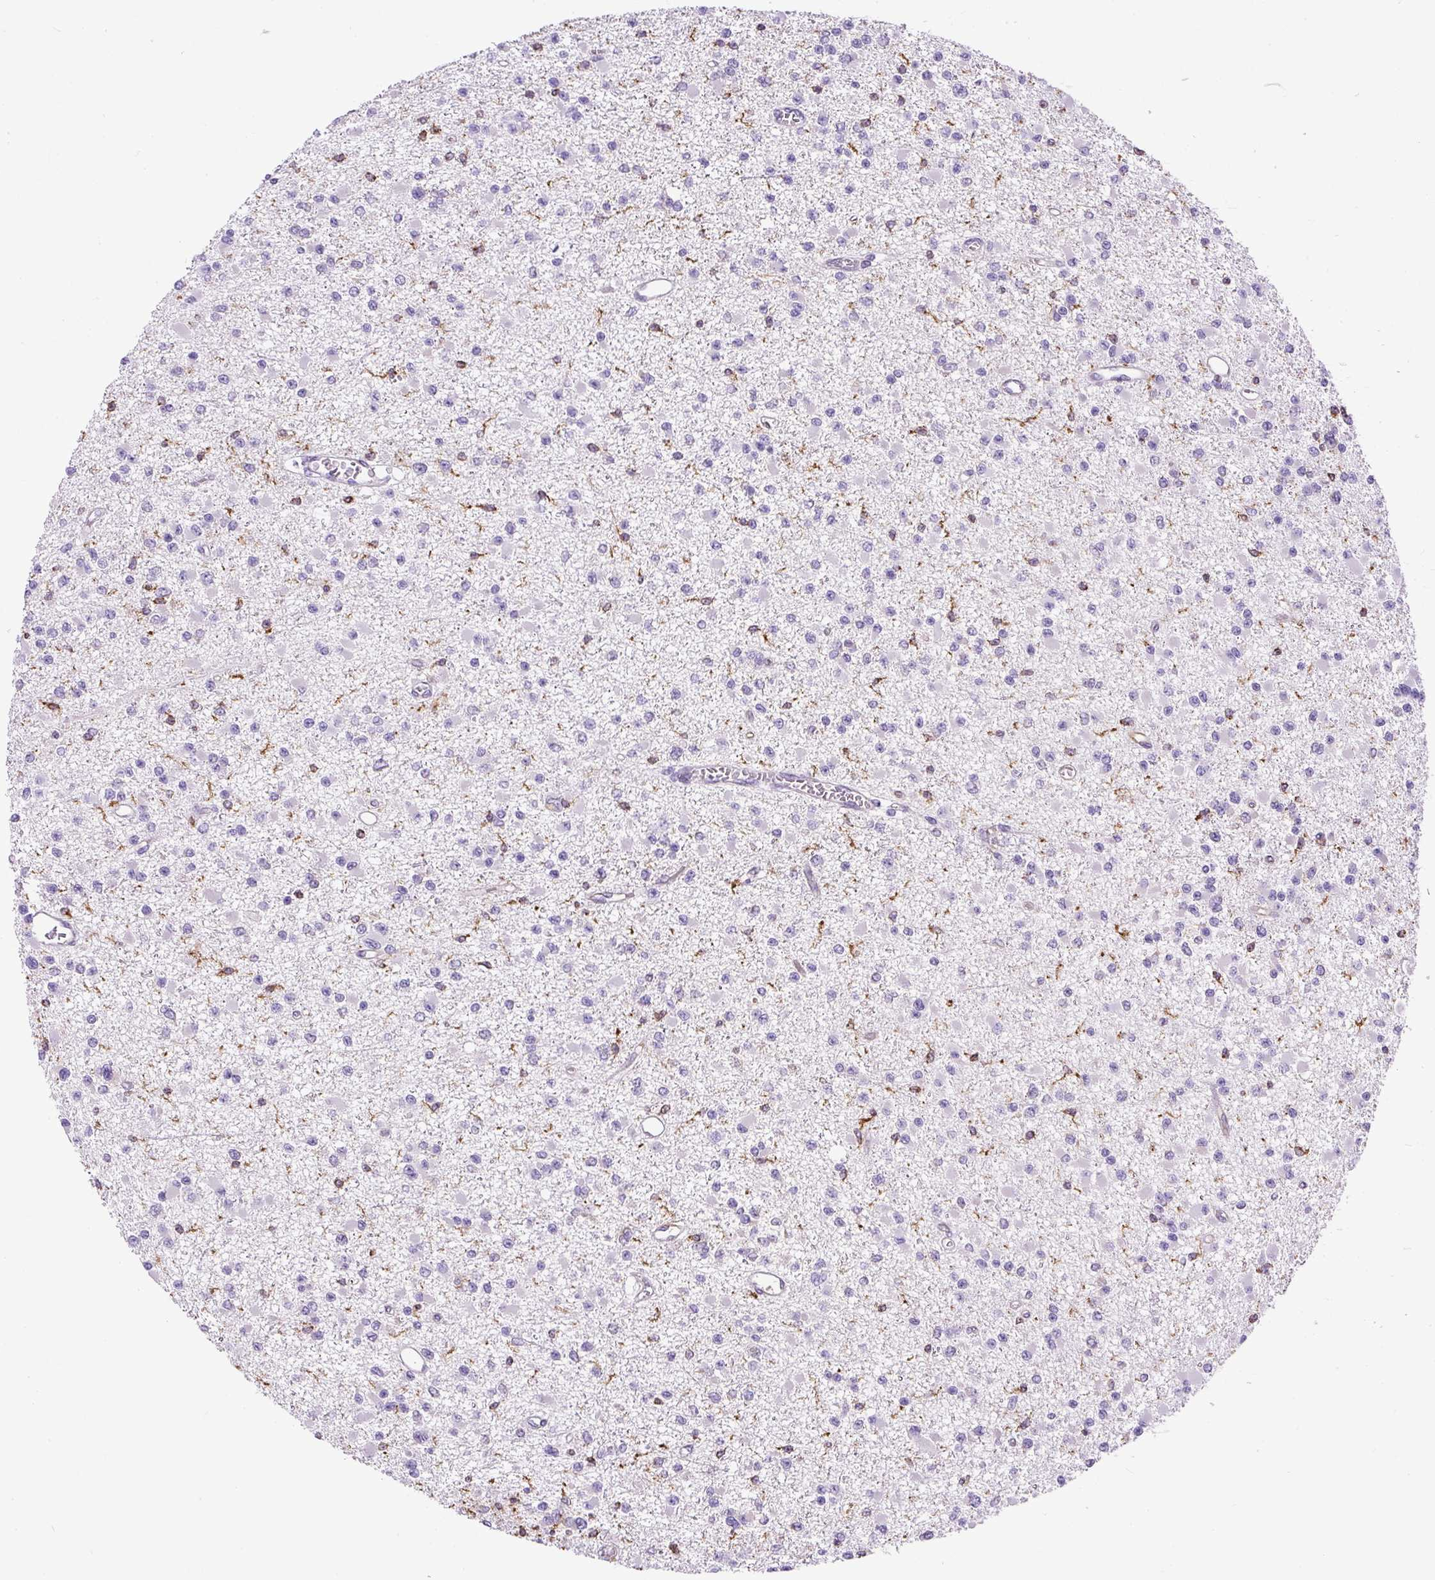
{"staining": {"intensity": "negative", "quantity": "none", "location": "none"}, "tissue": "glioma", "cell_type": "Tumor cells", "image_type": "cancer", "snomed": [{"axis": "morphology", "description": "Glioma, malignant, Low grade"}, {"axis": "topography", "description": "Brain"}], "caption": "High power microscopy micrograph of an immunohistochemistry (IHC) histopathology image of malignant glioma (low-grade), revealing no significant staining in tumor cells.", "gene": "MAP1S", "patient": {"sex": "female", "age": 22}}